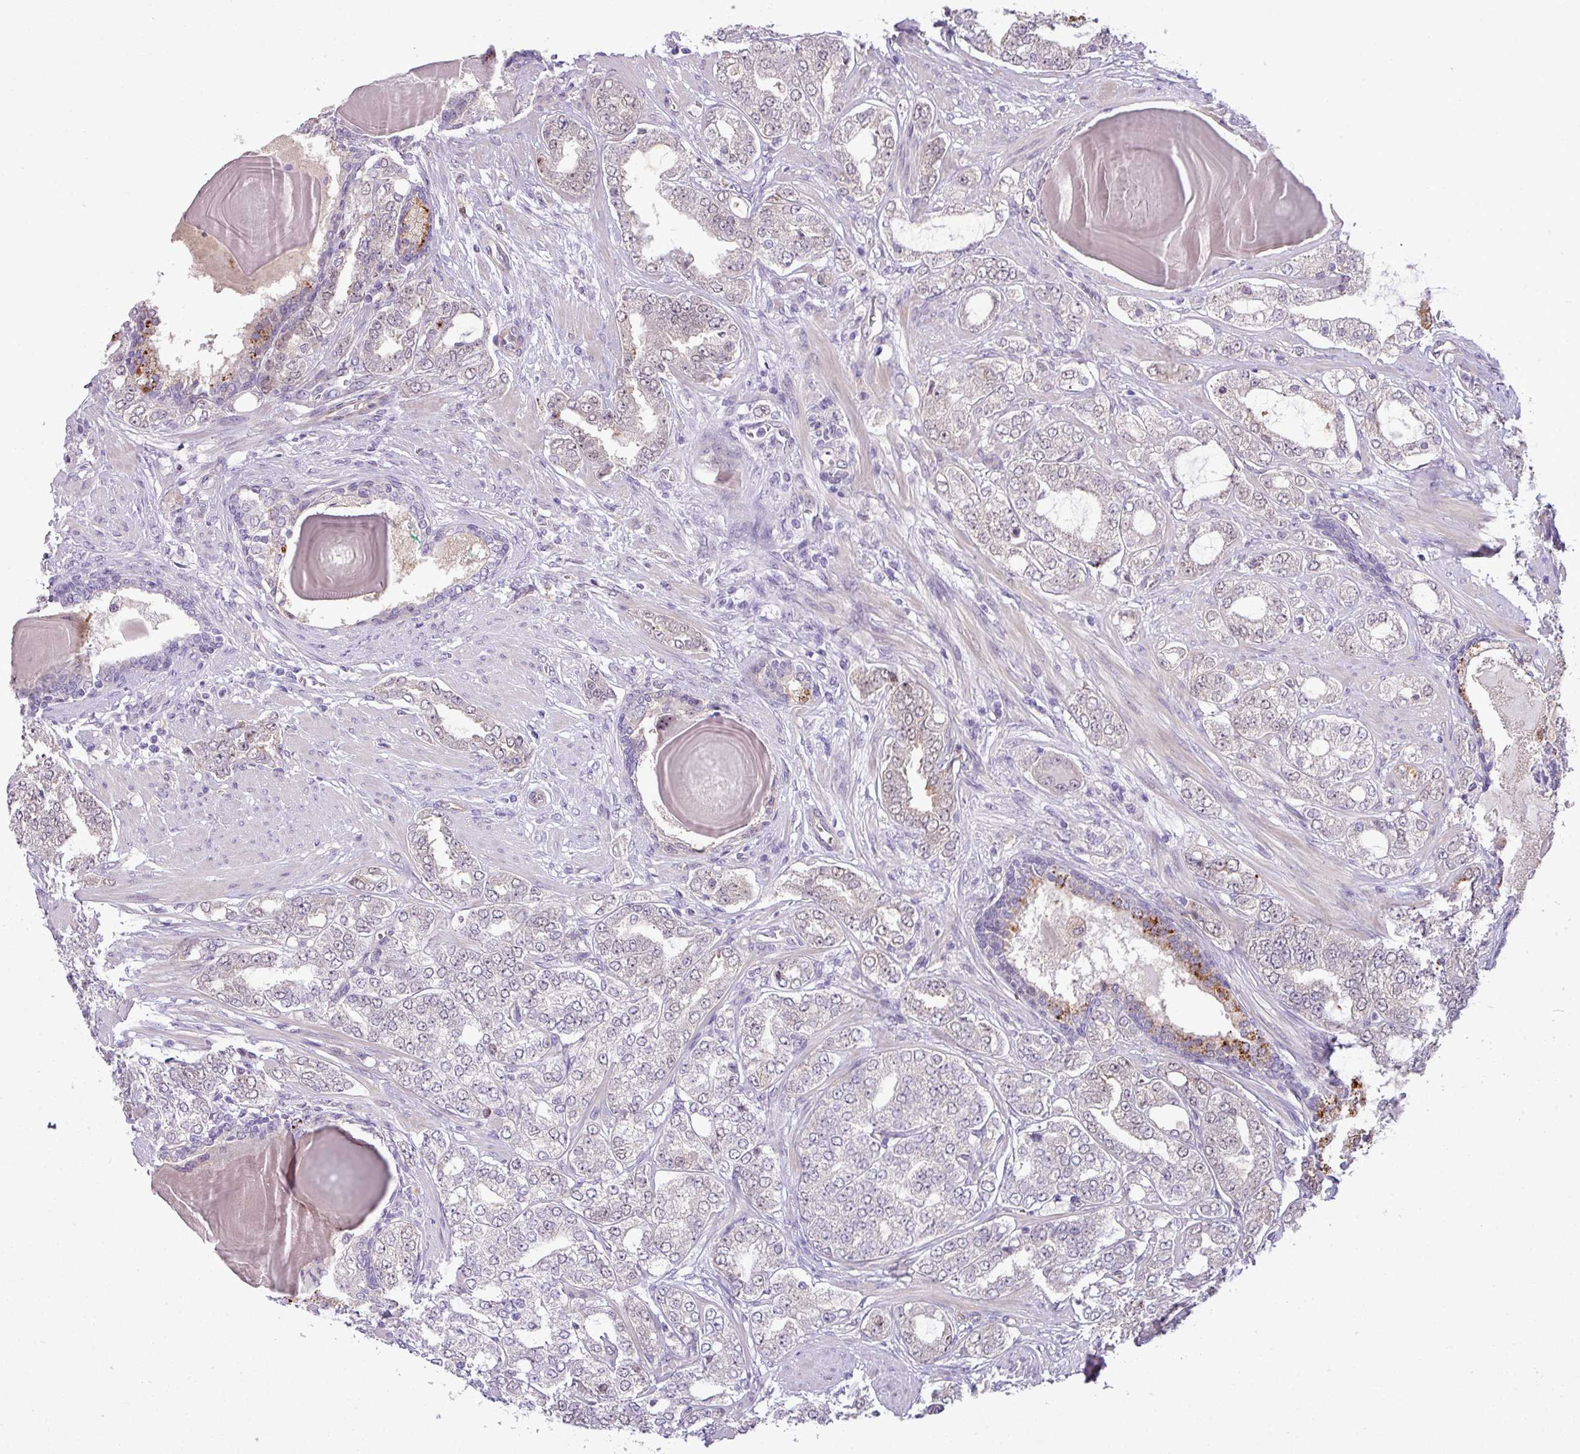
{"staining": {"intensity": "negative", "quantity": "none", "location": "none"}, "tissue": "prostate cancer", "cell_type": "Tumor cells", "image_type": "cancer", "snomed": [{"axis": "morphology", "description": "Adenocarcinoma, High grade"}, {"axis": "topography", "description": "Prostate"}], "caption": "This is an immunohistochemistry histopathology image of human prostate high-grade adenocarcinoma. There is no staining in tumor cells.", "gene": "MAK16", "patient": {"sex": "male", "age": 64}}